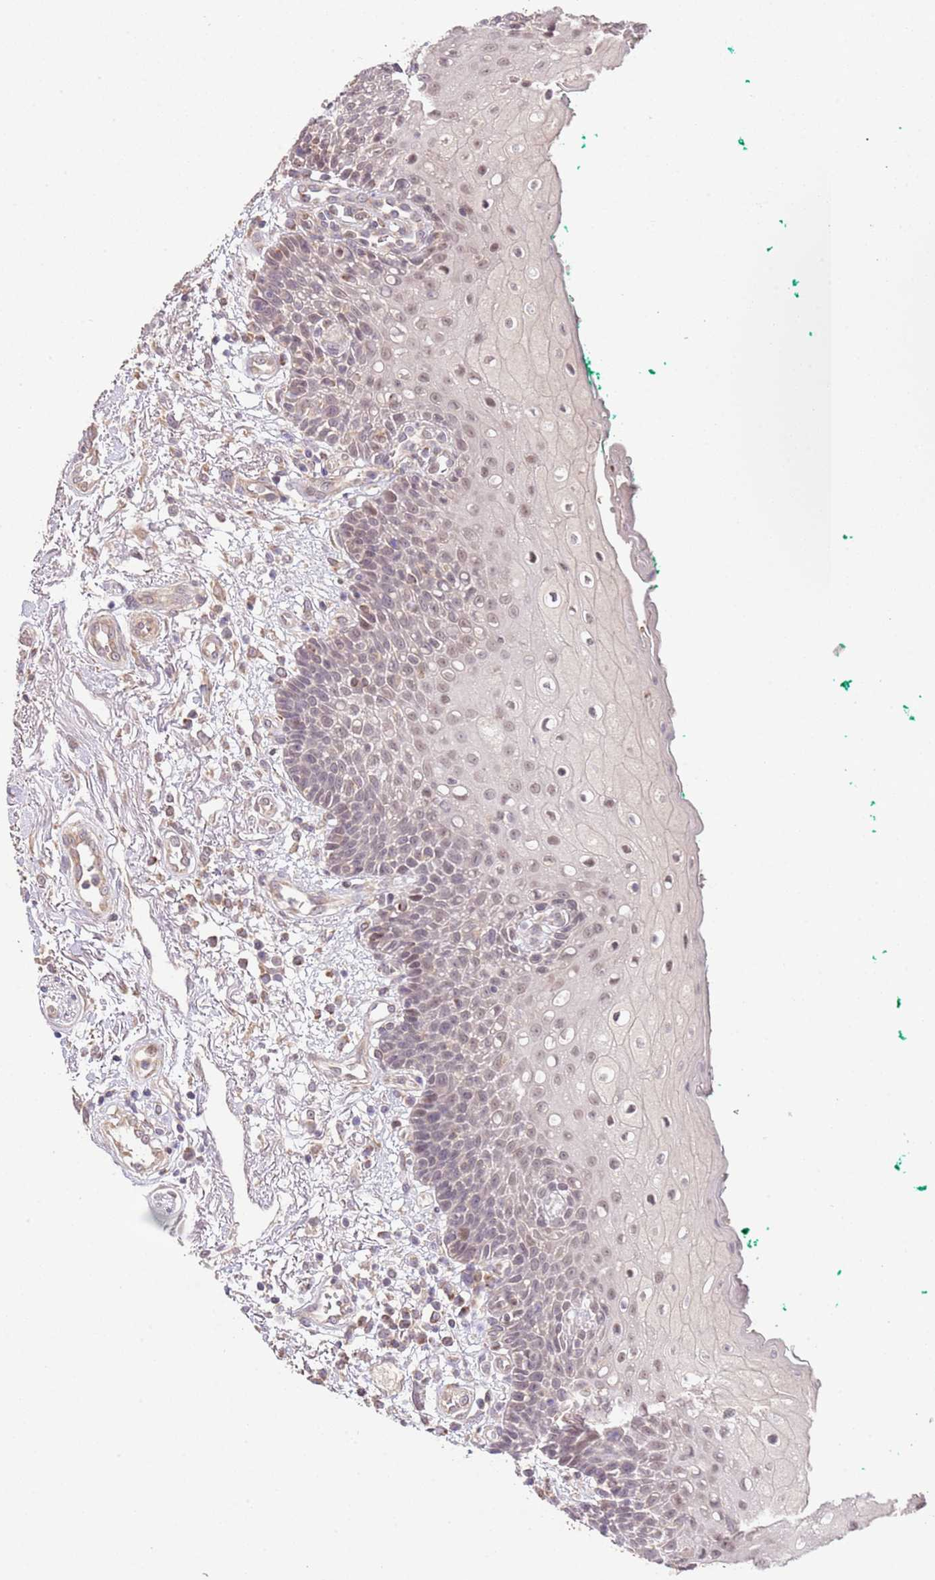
{"staining": {"intensity": "weak", "quantity": ">75%", "location": "cytoplasmic/membranous,nuclear"}, "tissue": "oral mucosa", "cell_type": "Squamous epithelial cells", "image_type": "normal", "snomed": [{"axis": "morphology", "description": "Normal tissue, NOS"}, {"axis": "morphology", "description": "Squamous cell carcinoma, NOS"}, {"axis": "topography", "description": "Oral tissue"}, {"axis": "topography", "description": "Tounge, NOS"}, {"axis": "topography", "description": "Head-Neck"}], "caption": "The photomicrograph reveals immunohistochemical staining of unremarkable oral mucosa. There is weak cytoplasmic/membranous,nuclear positivity is appreciated in about >75% of squamous epithelial cells. Nuclei are stained in blue.", "gene": "IVD", "patient": {"sex": "male", "age": 79}}